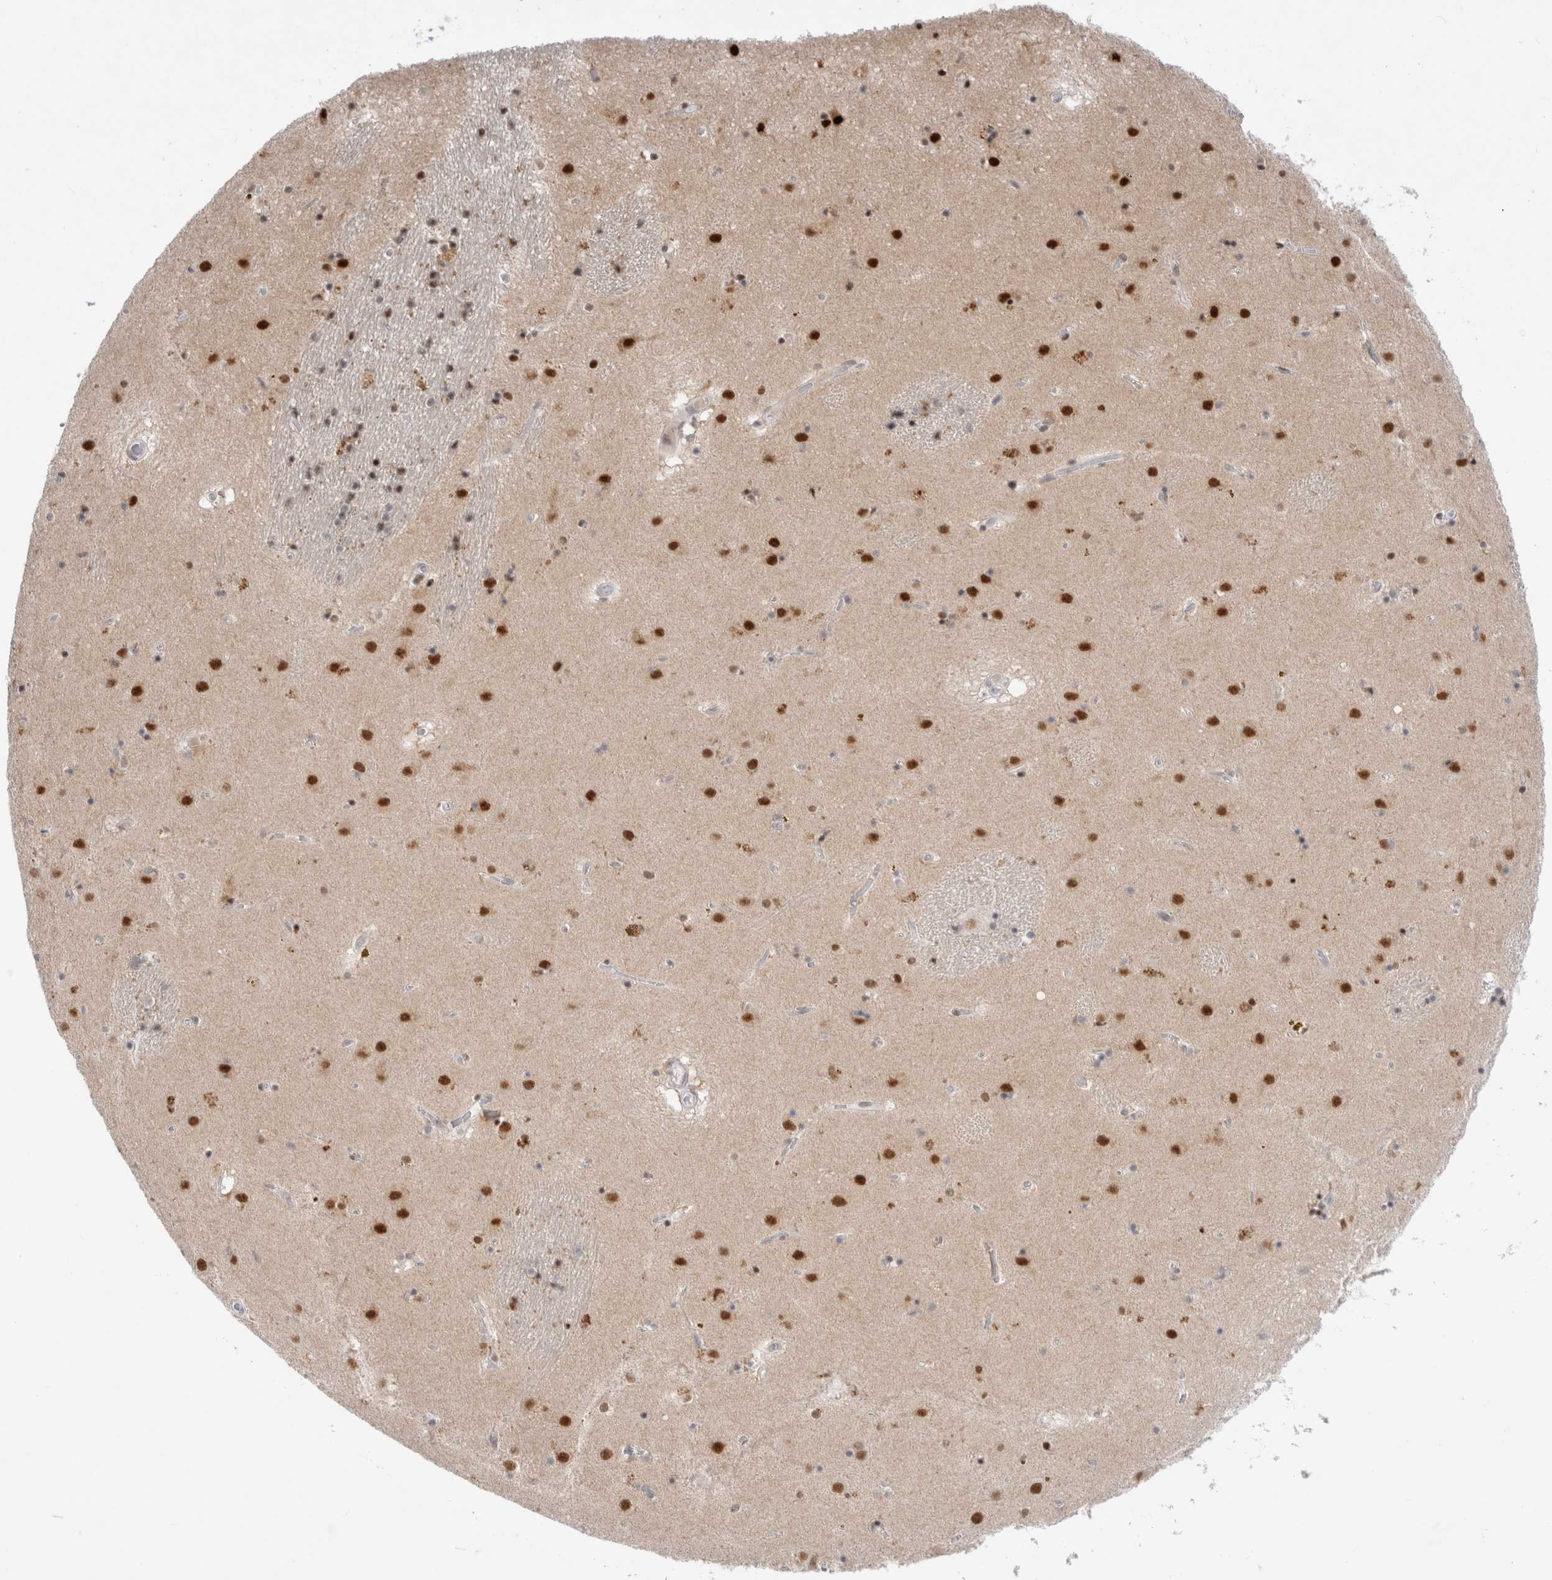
{"staining": {"intensity": "strong", "quantity": "<25%", "location": "nuclear"}, "tissue": "caudate", "cell_type": "Glial cells", "image_type": "normal", "snomed": [{"axis": "morphology", "description": "Normal tissue, NOS"}, {"axis": "topography", "description": "Lateral ventricle wall"}], "caption": "Protein analysis of normal caudate demonstrates strong nuclear staining in about <25% of glial cells. (brown staining indicates protein expression, while blue staining denotes nuclei).", "gene": "CERS5", "patient": {"sex": "male", "age": 70}}